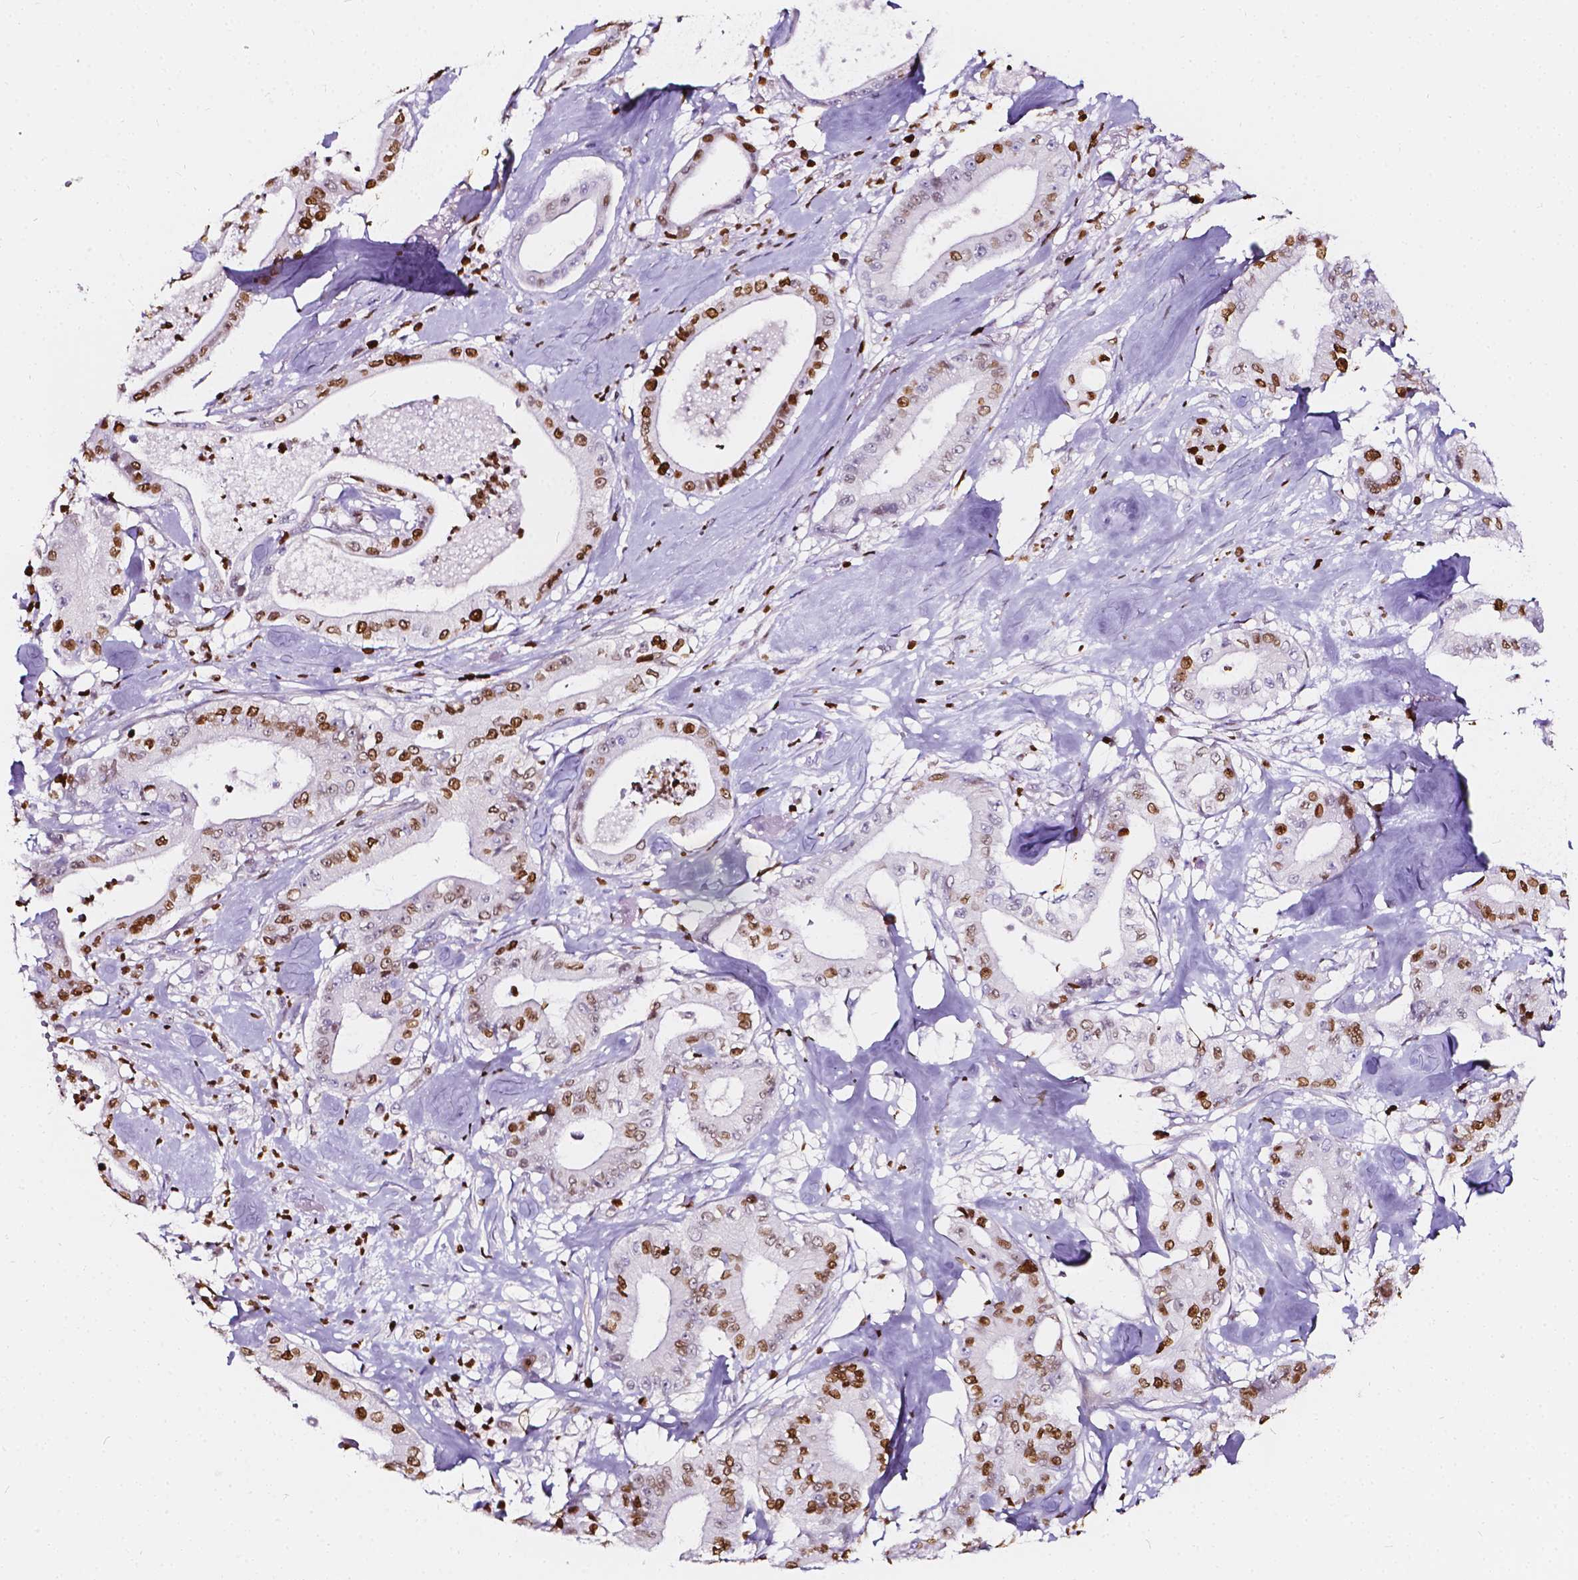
{"staining": {"intensity": "moderate", "quantity": ">75%", "location": "nuclear"}, "tissue": "pancreatic cancer", "cell_type": "Tumor cells", "image_type": "cancer", "snomed": [{"axis": "morphology", "description": "Adenocarcinoma, NOS"}, {"axis": "topography", "description": "Pancreas"}], "caption": "Brown immunohistochemical staining in human adenocarcinoma (pancreatic) displays moderate nuclear expression in approximately >75% of tumor cells.", "gene": "CBY3", "patient": {"sex": "male", "age": 71}}